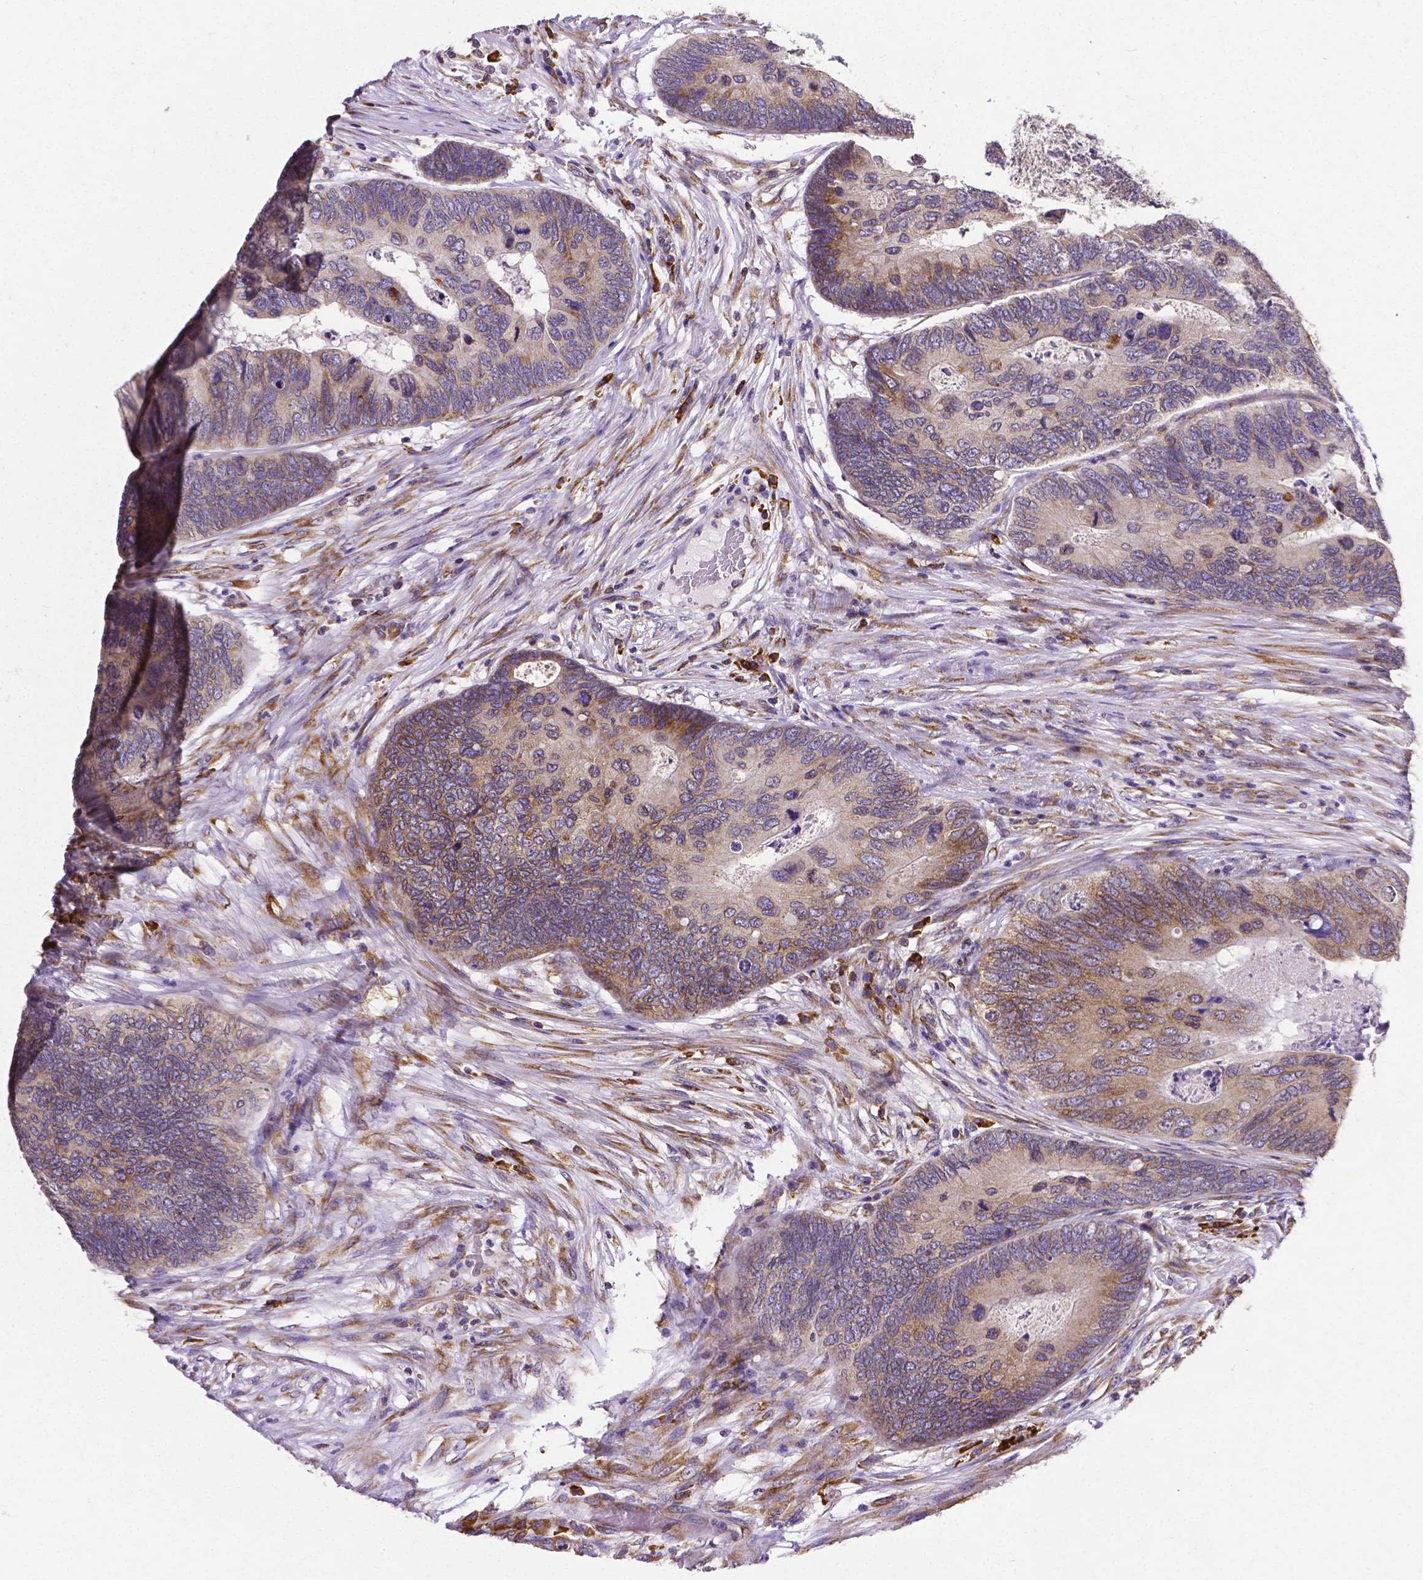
{"staining": {"intensity": "weak", "quantity": "25%-75%", "location": "cytoplasmic/membranous"}, "tissue": "colorectal cancer", "cell_type": "Tumor cells", "image_type": "cancer", "snomed": [{"axis": "morphology", "description": "Adenocarcinoma, NOS"}, {"axis": "topography", "description": "Colon"}], "caption": "Colorectal cancer (adenocarcinoma) tissue demonstrates weak cytoplasmic/membranous positivity in about 25%-75% of tumor cells", "gene": "MTDH", "patient": {"sex": "female", "age": 67}}